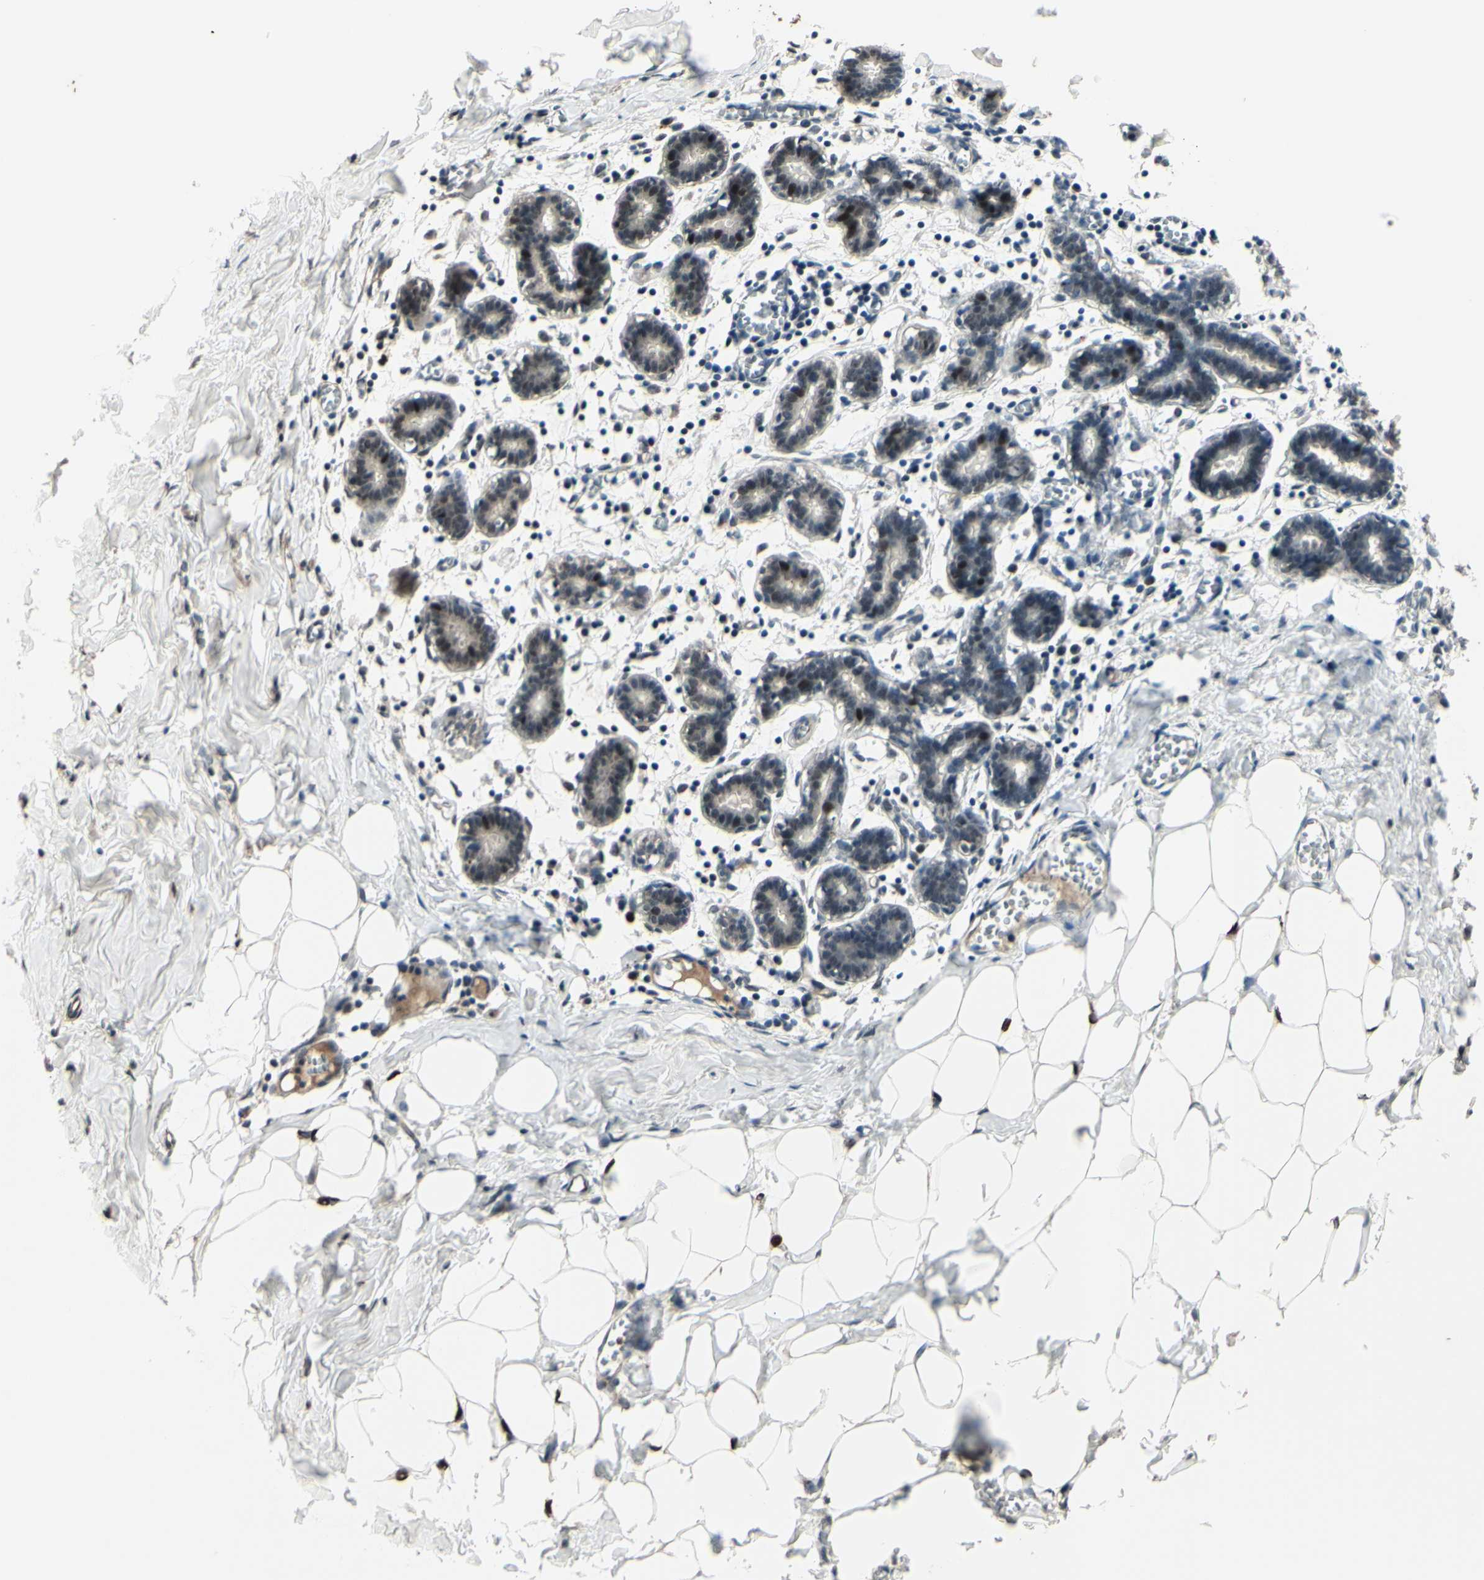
{"staining": {"intensity": "moderate", "quantity": "<25%", "location": "cytoplasmic/membranous"}, "tissue": "breast", "cell_type": "Adipocytes", "image_type": "normal", "snomed": [{"axis": "morphology", "description": "Normal tissue, NOS"}, {"axis": "topography", "description": "Breast"}], "caption": "Protein analysis of unremarkable breast displays moderate cytoplasmic/membranous positivity in approximately <25% of adipocytes.", "gene": "MLF2", "patient": {"sex": "female", "age": 27}}